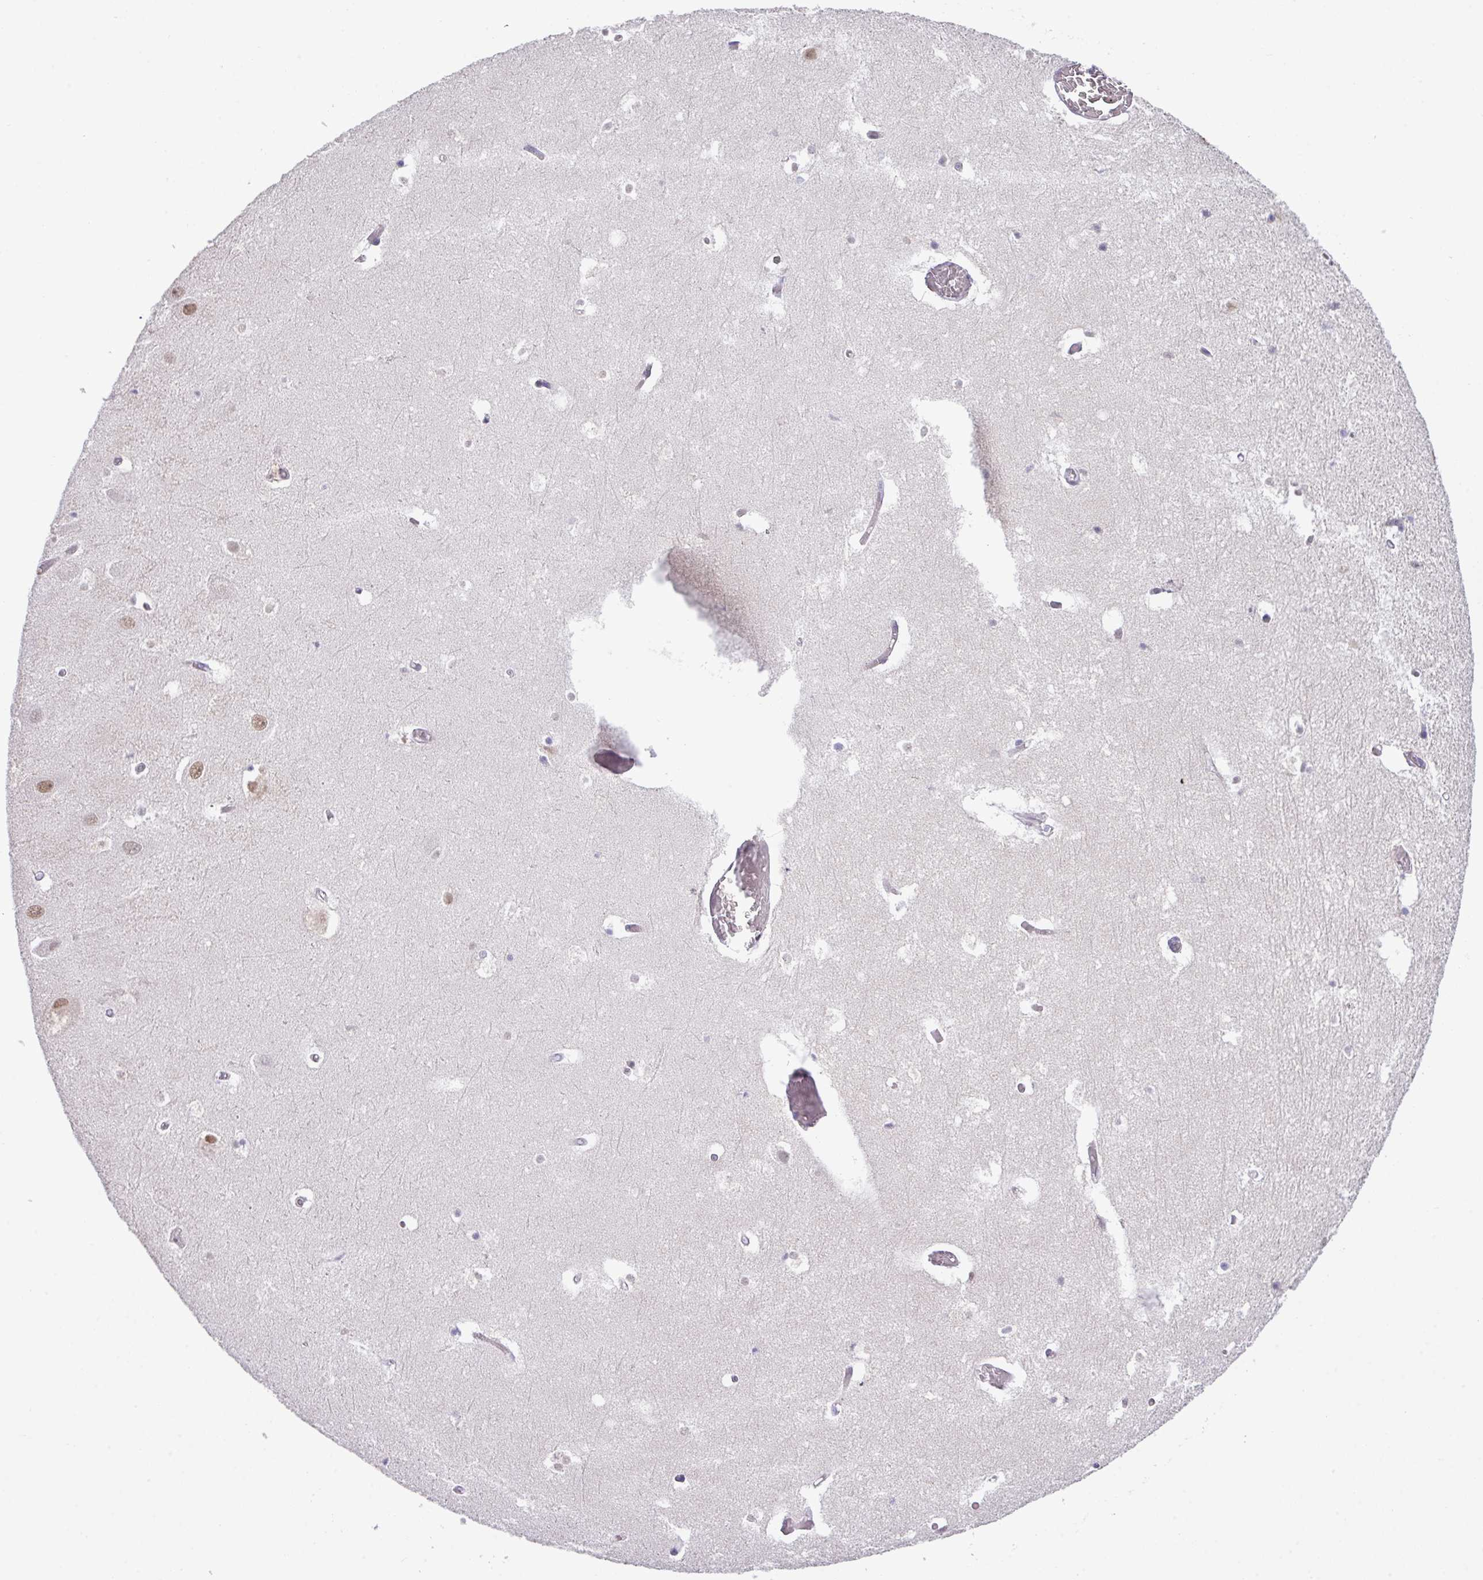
{"staining": {"intensity": "negative", "quantity": "none", "location": "none"}, "tissue": "hippocampus", "cell_type": "Glial cells", "image_type": "normal", "snomed": [{"axis": "morphology", "description": "Normal tissue, NOS"}, {"axis": "topography", "description": "Hippocampus"}], "caption": "The IHC photomicrograph has no significant expression in glial cells of hippocampus.", "gene": "ANKRD13B", "patient": {"sex": "female", "age": 52}}